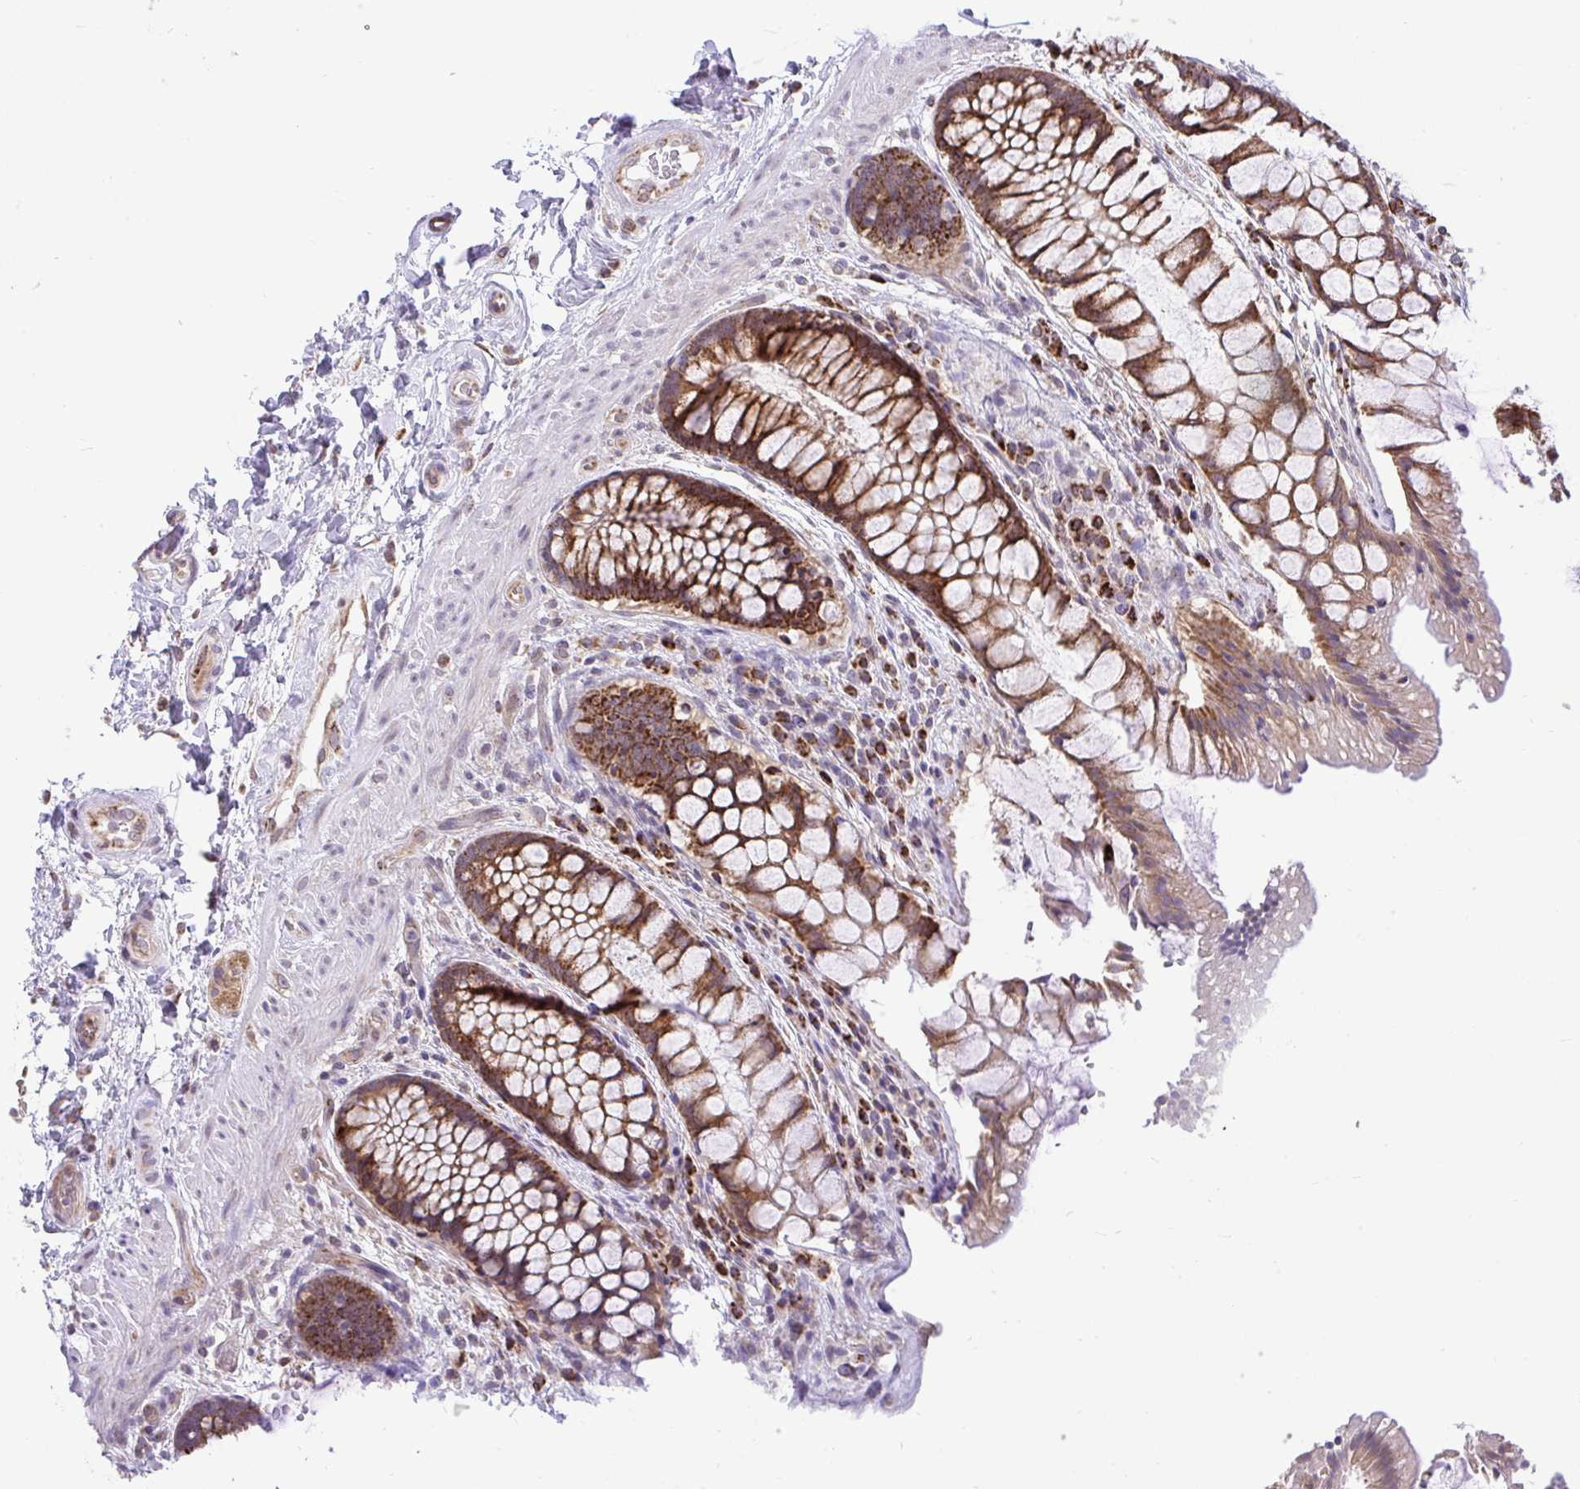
{"staining": {"intensity": "strong", "quantity": "25%-75%", "location": "cytoplasmic/membranous"}, "tissue": "rectum", "cell_type": "Glandular cells", "image_type": "normal", "snomed": [{"axis": "morphology", "description": "Normal tissue, NOS"}, {"axis": "topography", "description": "Rectum"}], "caption": "Immunohistochemistry (IHC) image of normal rectum: human rectum stained using IHC displays high levels of strong protein expression localized specifically in the cytoplasmic/membranous of glandular cells, appearing as a cytoplasmic/membranous brown color.", "gene": "PYCR2", "patient": {"sex": "female", "age": 58}}